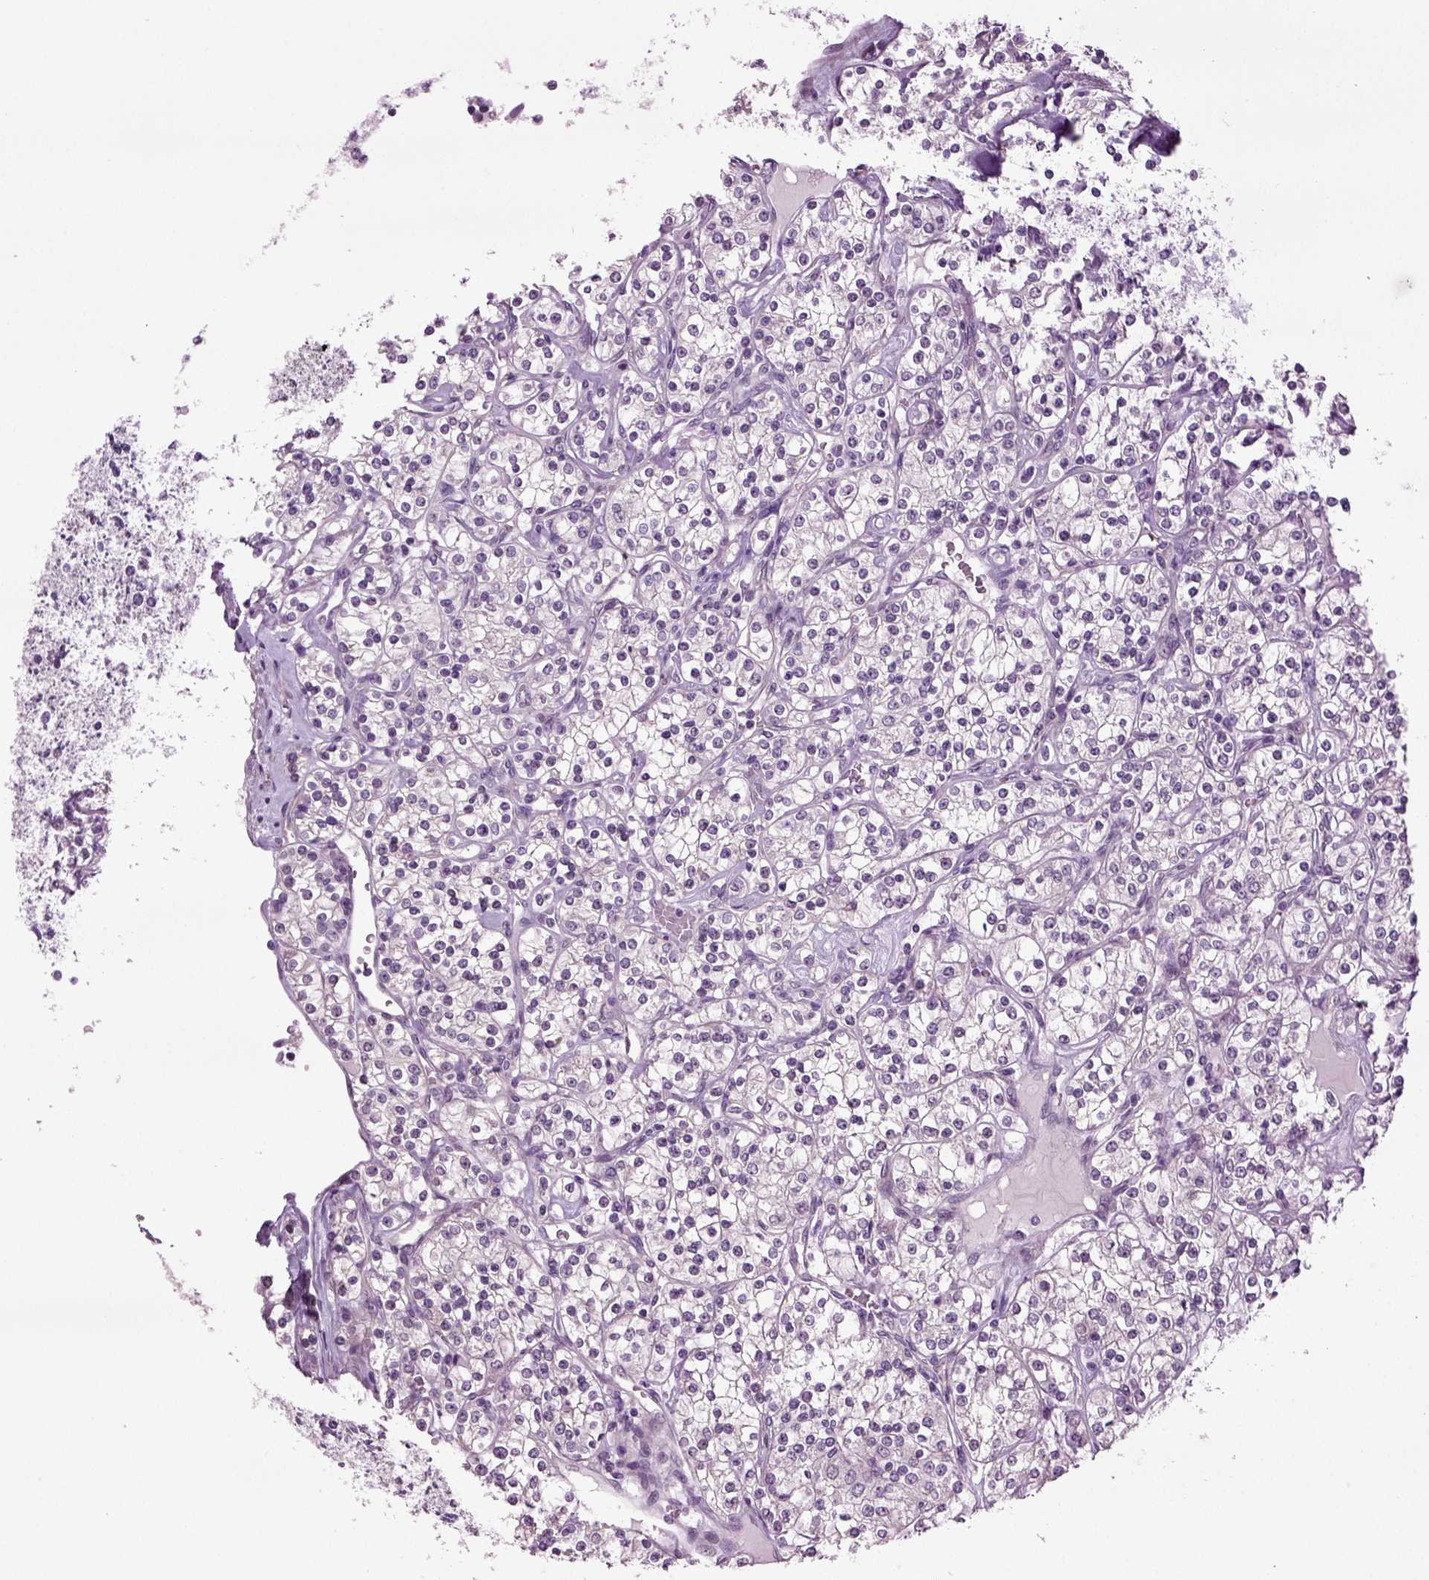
{"staining": {"intensity": "negative", "quantity": "none", "location": "none"}, "tissue": "renal cancer", "cell_type": "Tumor cells", "image_type": "cancer", "snomed": [{"axis": "morphology", "description": "Adenocarcinoma, NOS"}, {"axis": "topography", "description": "Kidney"}], "caption": "The image shows no significant staining in tumor cells of renal cancer (adenocarcinoma).", "gene": "PLCH2", "patient": {"sex": "male", "age": 77}}